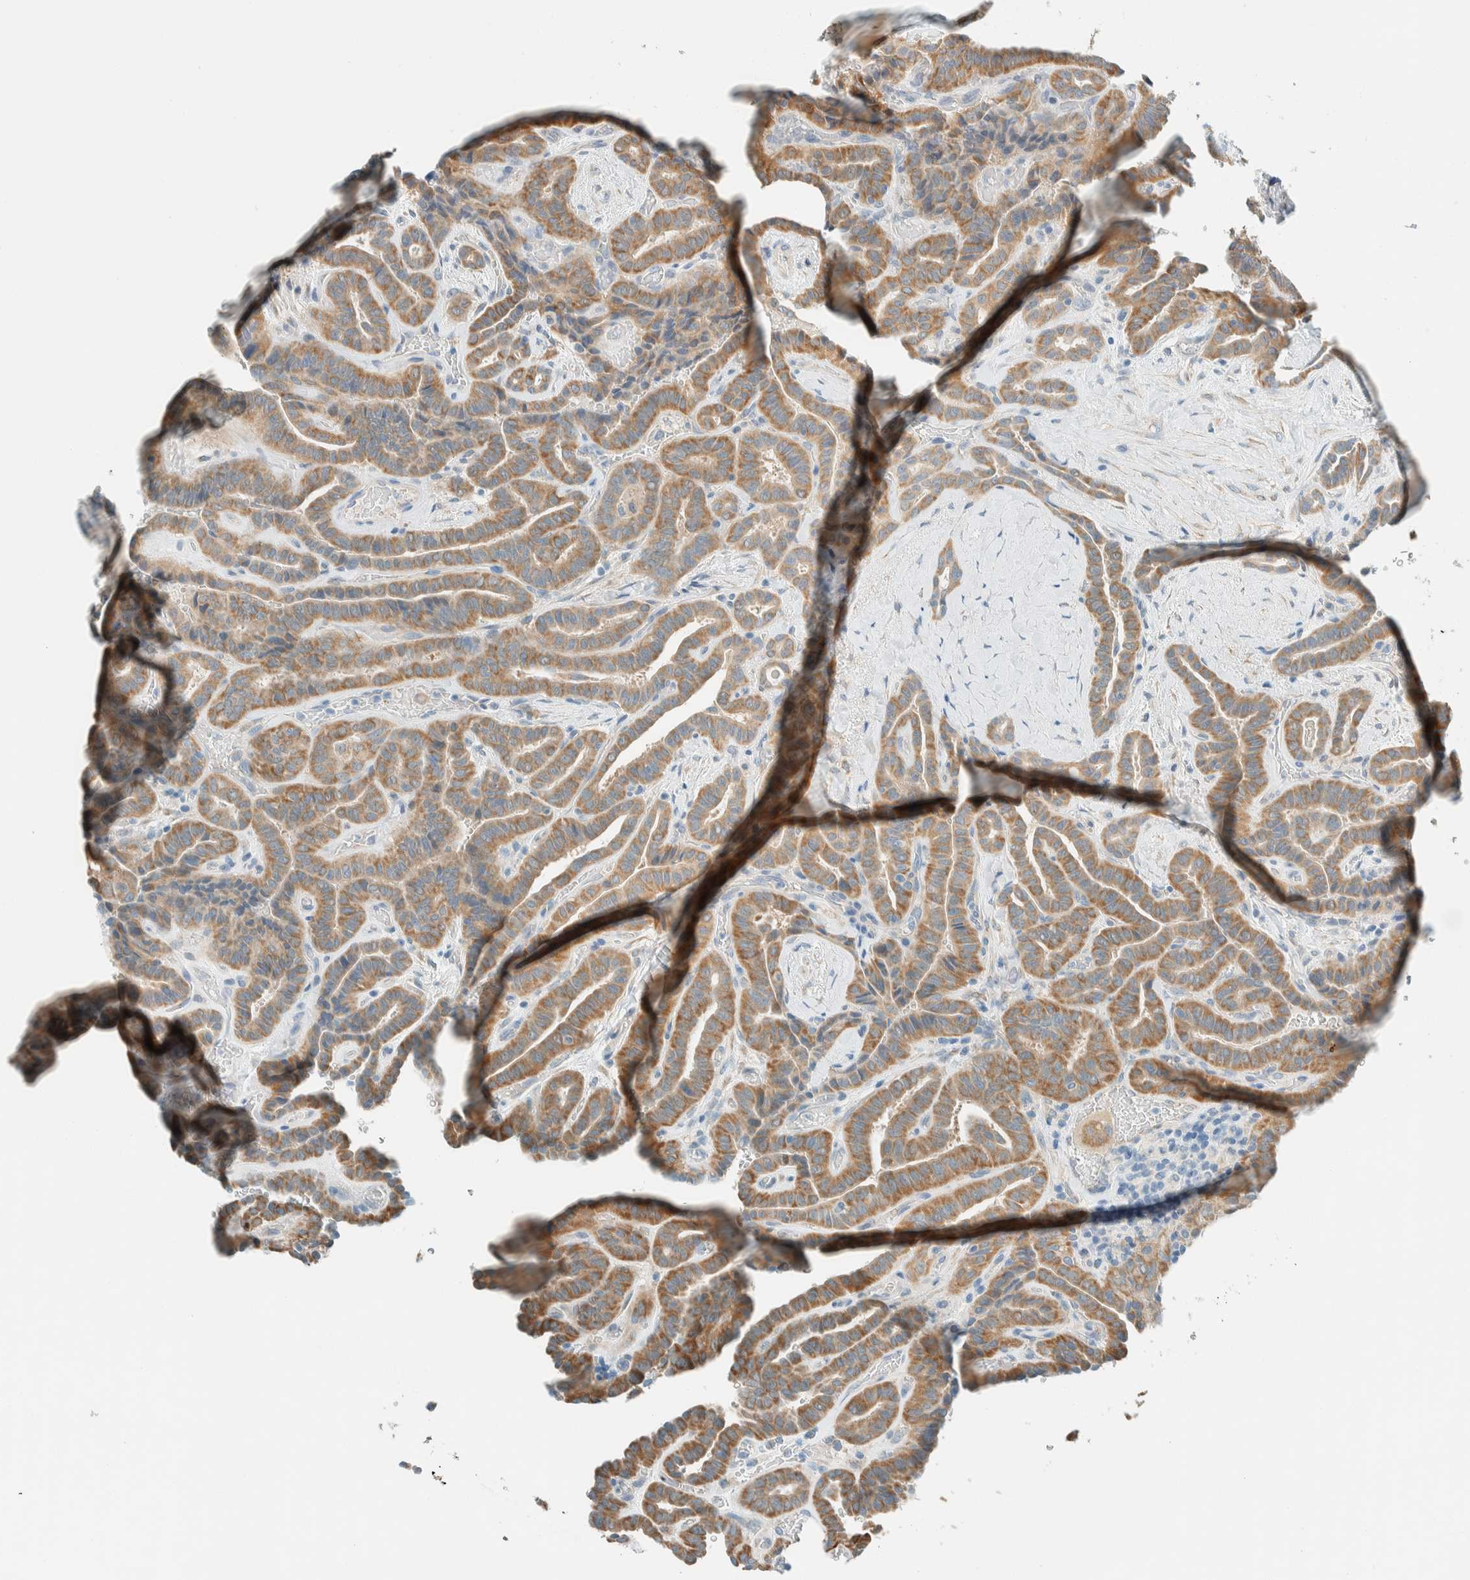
{"staining": {"intensity": "moderate", "quantity": ">75%", "location": "cytoplasmic/membranous"}, "tissue": "thyroid cancer", "cell_type": "Tumor cells", "image_type": "cancer", "snomed": [{"axis": "morphology", "description": "Papillary adenocarcinoma, NOS"}, {"axis": "topography", "description": "Thyroid gland"}], "caption": "Immunohistochemical staining of thyroid cancer (papillary adenocarcinoma) reveals medium levels of moderate cytoplasmic/membranous positivity in about >75% of tumor cells.", "gene": "ALDH7A1", "patient": {"sex": "male", "age": 77}}